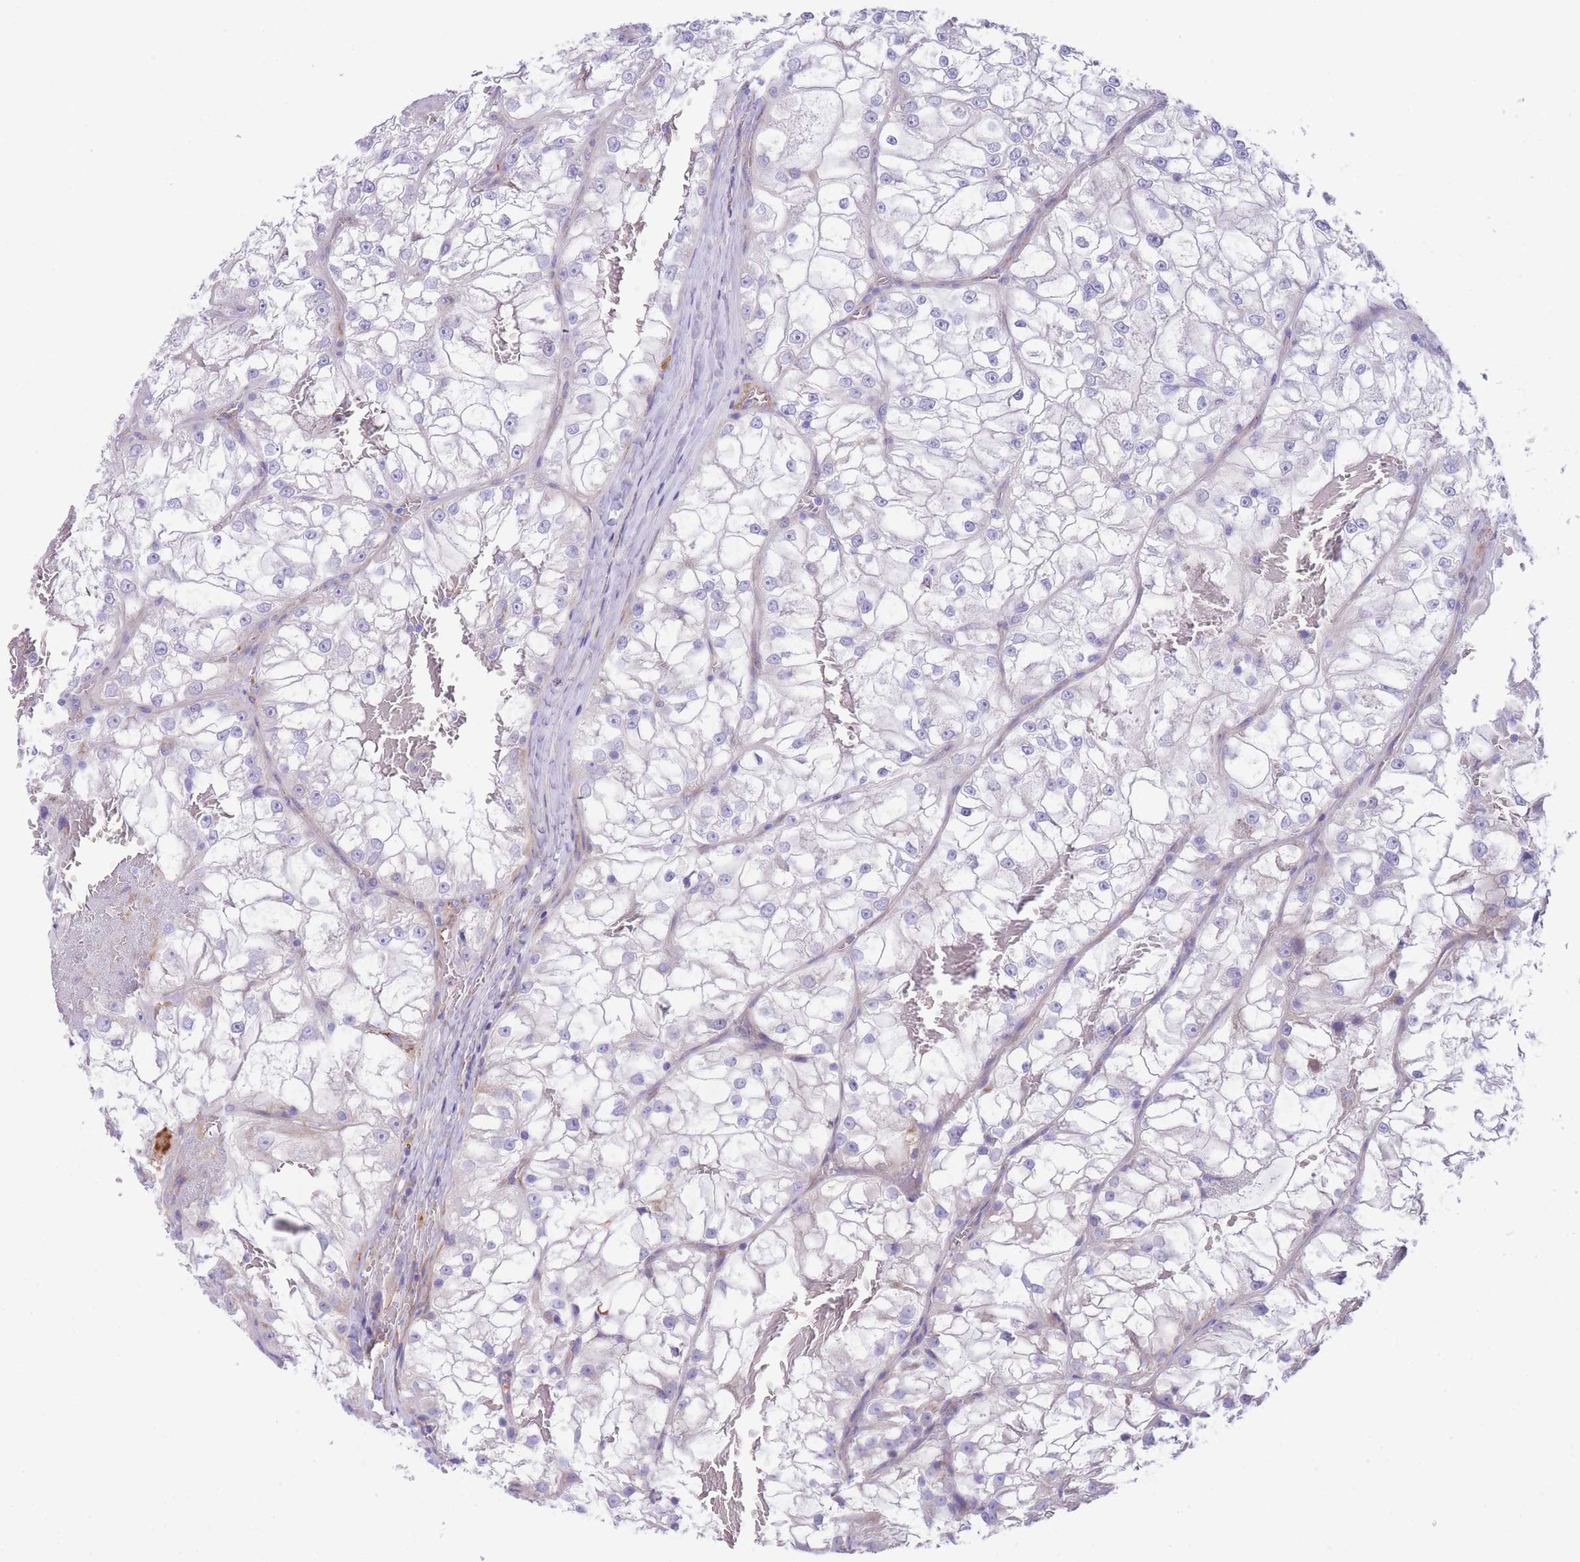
{"staining": {"intensity": "negative", "quantity": "none", "location": "none"}, "tissue": "renal cancer", "cell_type": "Tumor cells", "image_type": "cancer", "snomed": [{"axis": "morphology", "description": "Adenocarcinoma, NOS"}, {"axis": "topography", "description": "Kidney"}], "caption": "Tumor cells are negative for brown protein staining in adenocarcinoma (renal).", "gene": "DET1", "patient": {"sex": "female", "age": 72}}